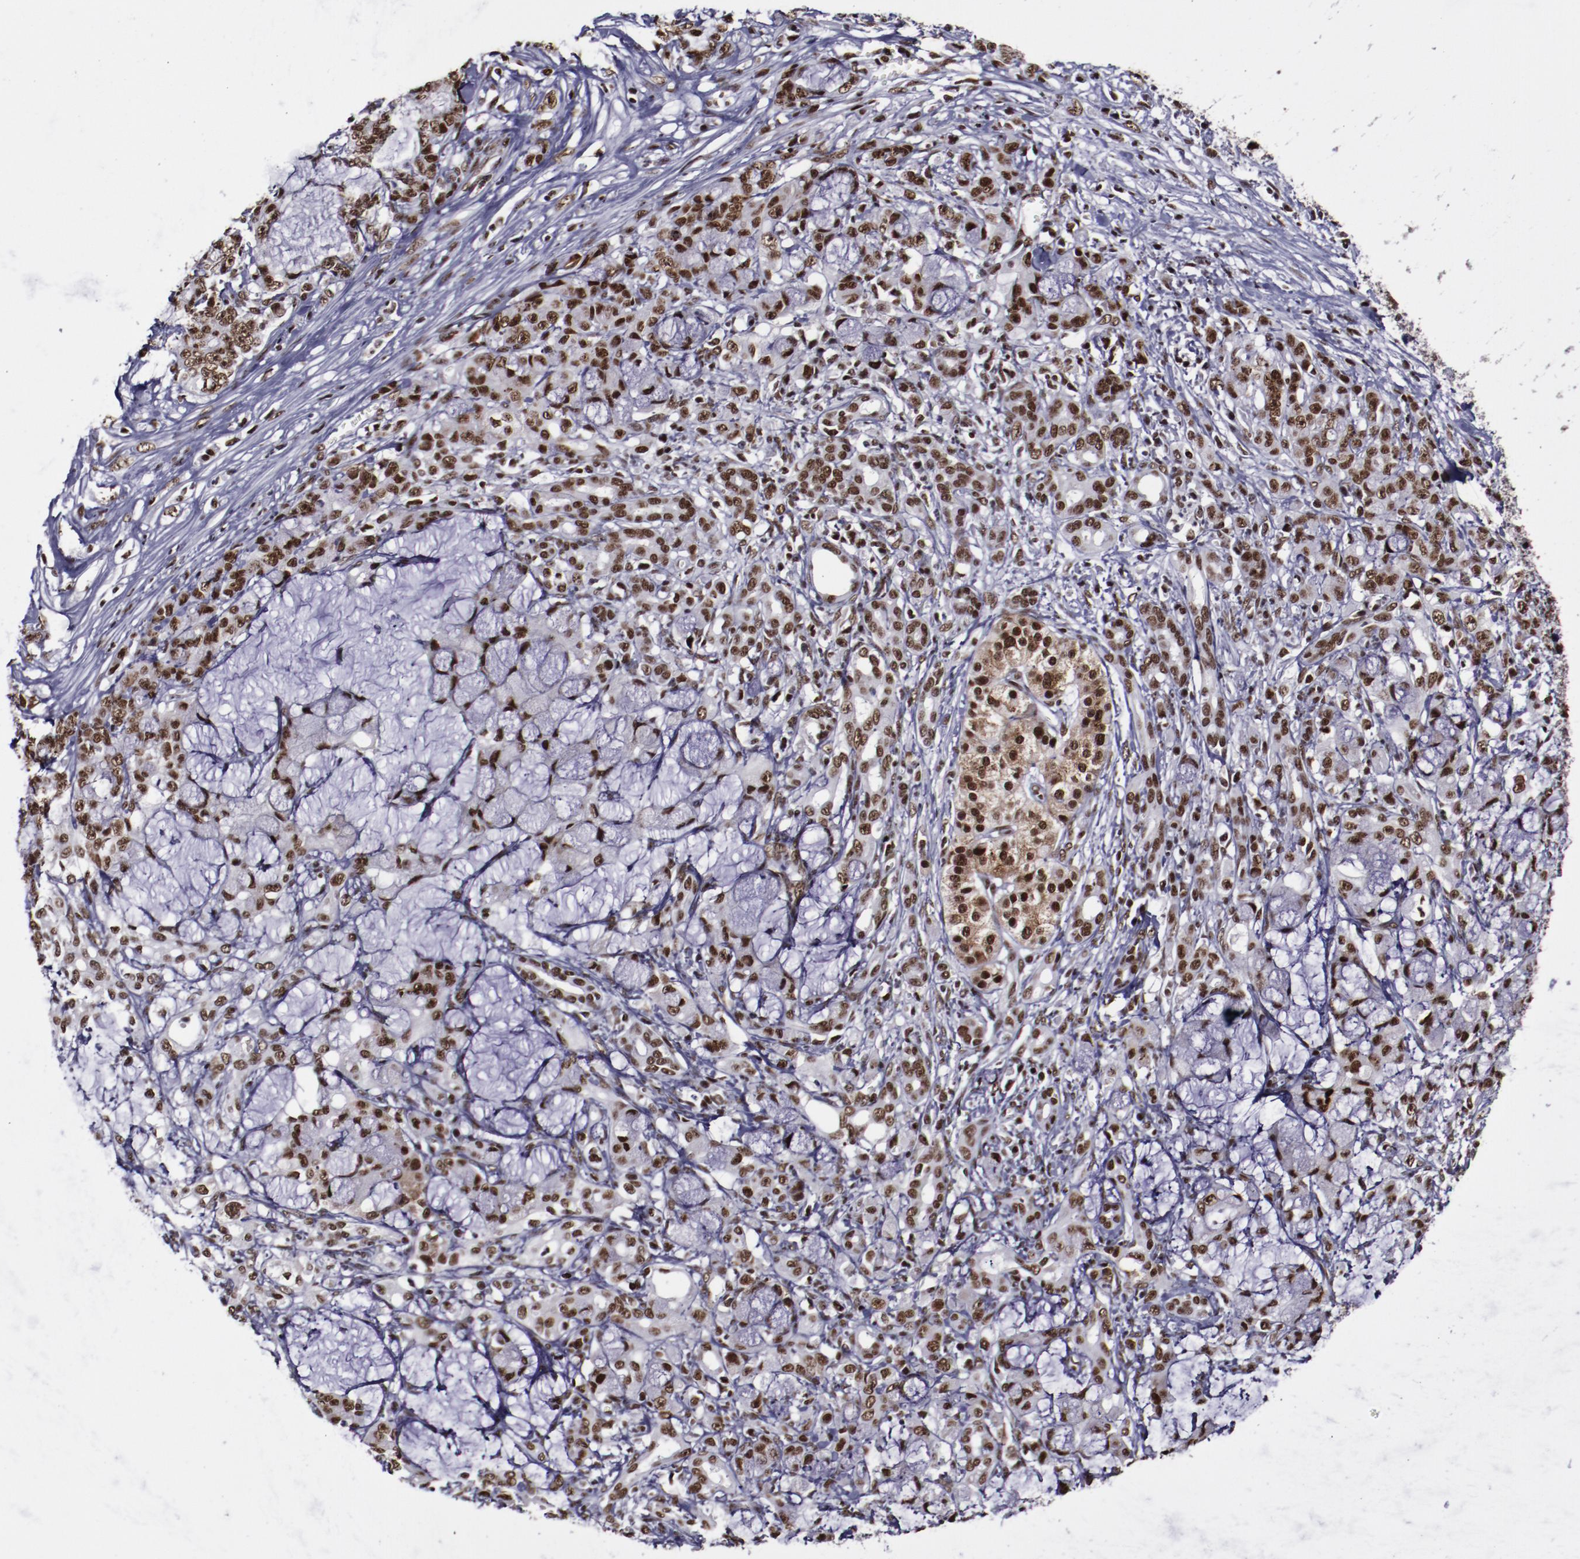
{"staining": {"intensity": "strong", "quantity": ">75%", "location": "nuclear"}, "tissue": "pancreatic cancer", "cell_type": "Tumor cells", "image_type": "cancer", "snomed": [{"axis": "morphology", "description": "Adenocarcinoma, NOS"}, {"axis": "topography", "description": "Pancreas"}], "caption": "Immunohistochemical staining of human pancreatic cancer (adenocarcinoma) demonstrates high levels of strong nuclear protein positivity in approximately >75% of tumor cells. The staining is performed using DAB brown chromogen to label protein expression. The nuclei are counter-stained blue using hematoxylin.", "gene": "ERH", "patient": {"sex": "female", "age": 73}}